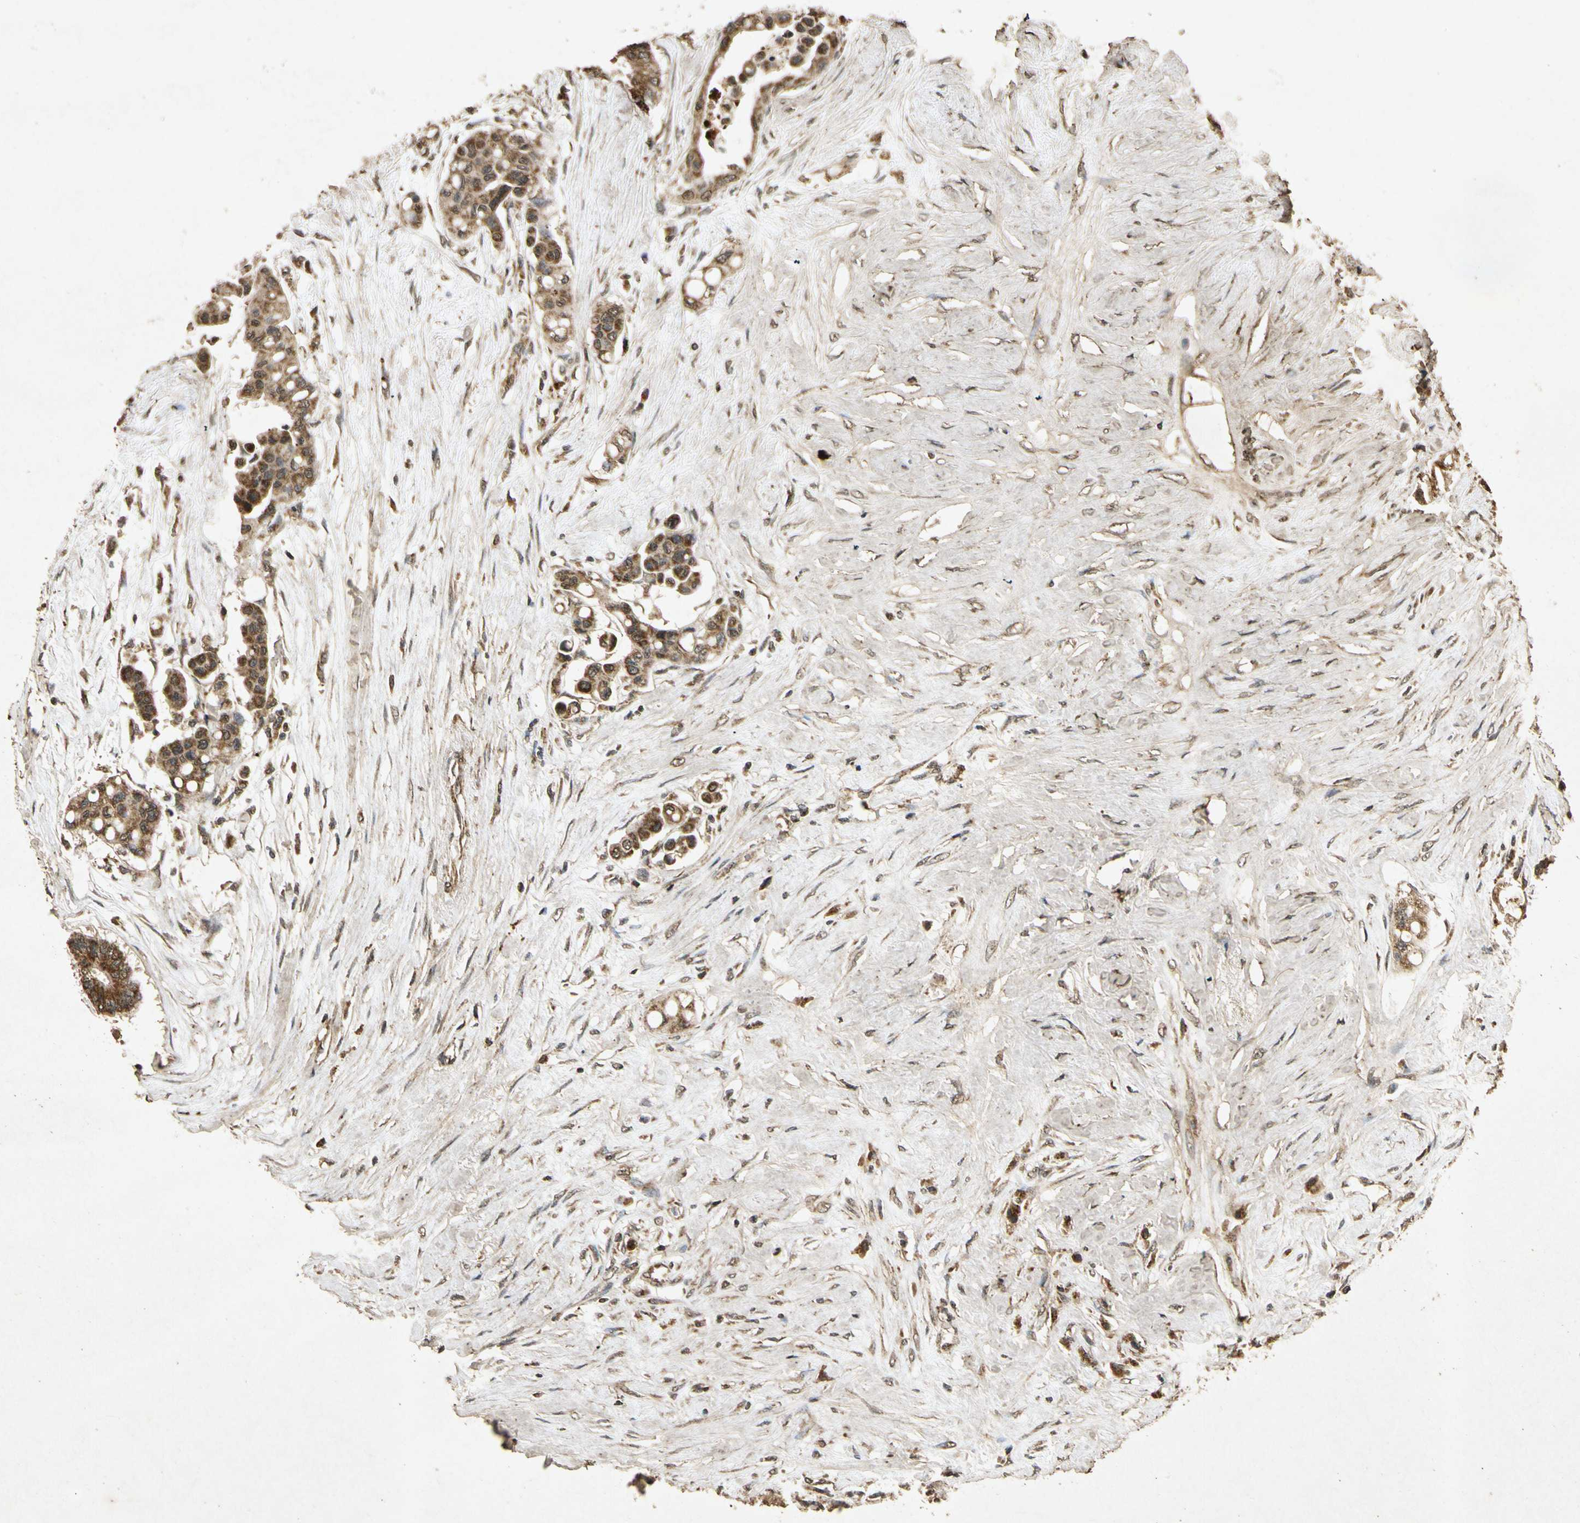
{"staining": {"intensity": "moderate", "quantity": ">75%", "location": "cytoplasmic/membranous"}, "tissue": "colorectal cancer", "cell_type": "Tumor cells", "image_type": "cancer", "snomed": [{"axis": "morphology", "description": "Normal tissue, NOS"}, {"axis": "morphology", "description": "Adenocarcinoma, NOS"}, {"axis": "topography", "description": "Colon"}], "caption": "Protein expression analysis of human colorectal cancer (adenocarcinoma) reveals moderate cytoplasmic/membranous staining in about >75% of tumor cells.", "gene": "PRDX3", "patient": {"sex": "male", "age": 82}}